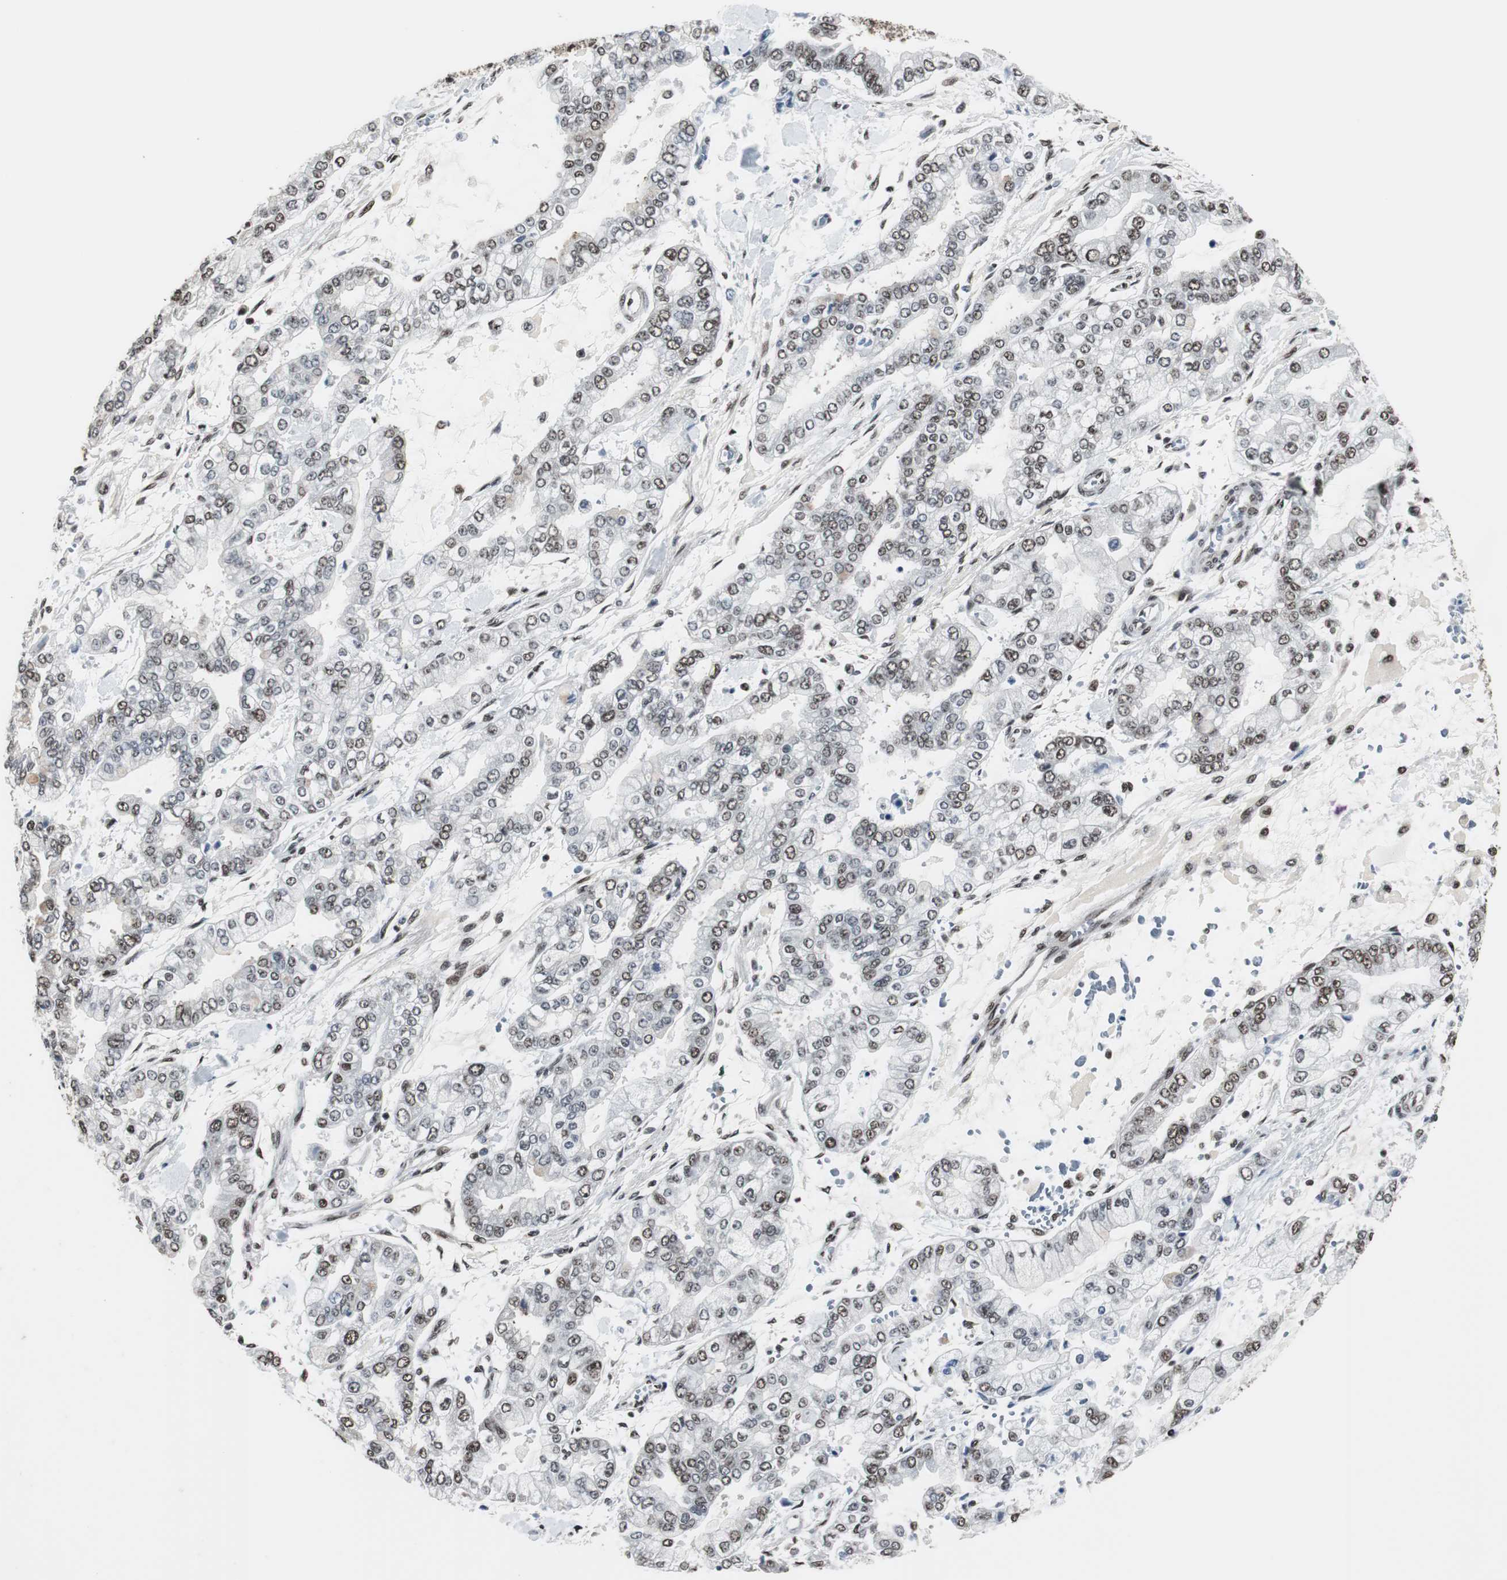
{"staining": {"intensity": "moderate", "quantity": "25%-75%", "location": "nuclear"}, "tissue": "stomach cancer", "cell_type": "Tumor cells", "image_type": "cancer", "snomed": [{"axis": "morphology", "description": "Normal tissue, NOS"}, {"axis": "morphology", "description": "Adenocarcinoma, NOS"}, {"axis": "topography", "description": "Stomach, upper"}, {"axis": "topography", "description": "Stomach"}], "caption": "Immunohistochemistry image of human stomach cancer stained for a protein (brown), which shows medium levels of moderate nuclear positivity in approximately 25%-75% of tumor cells.", "gene": "CDK9", "patient": {"sex": "male", "age": 76}}